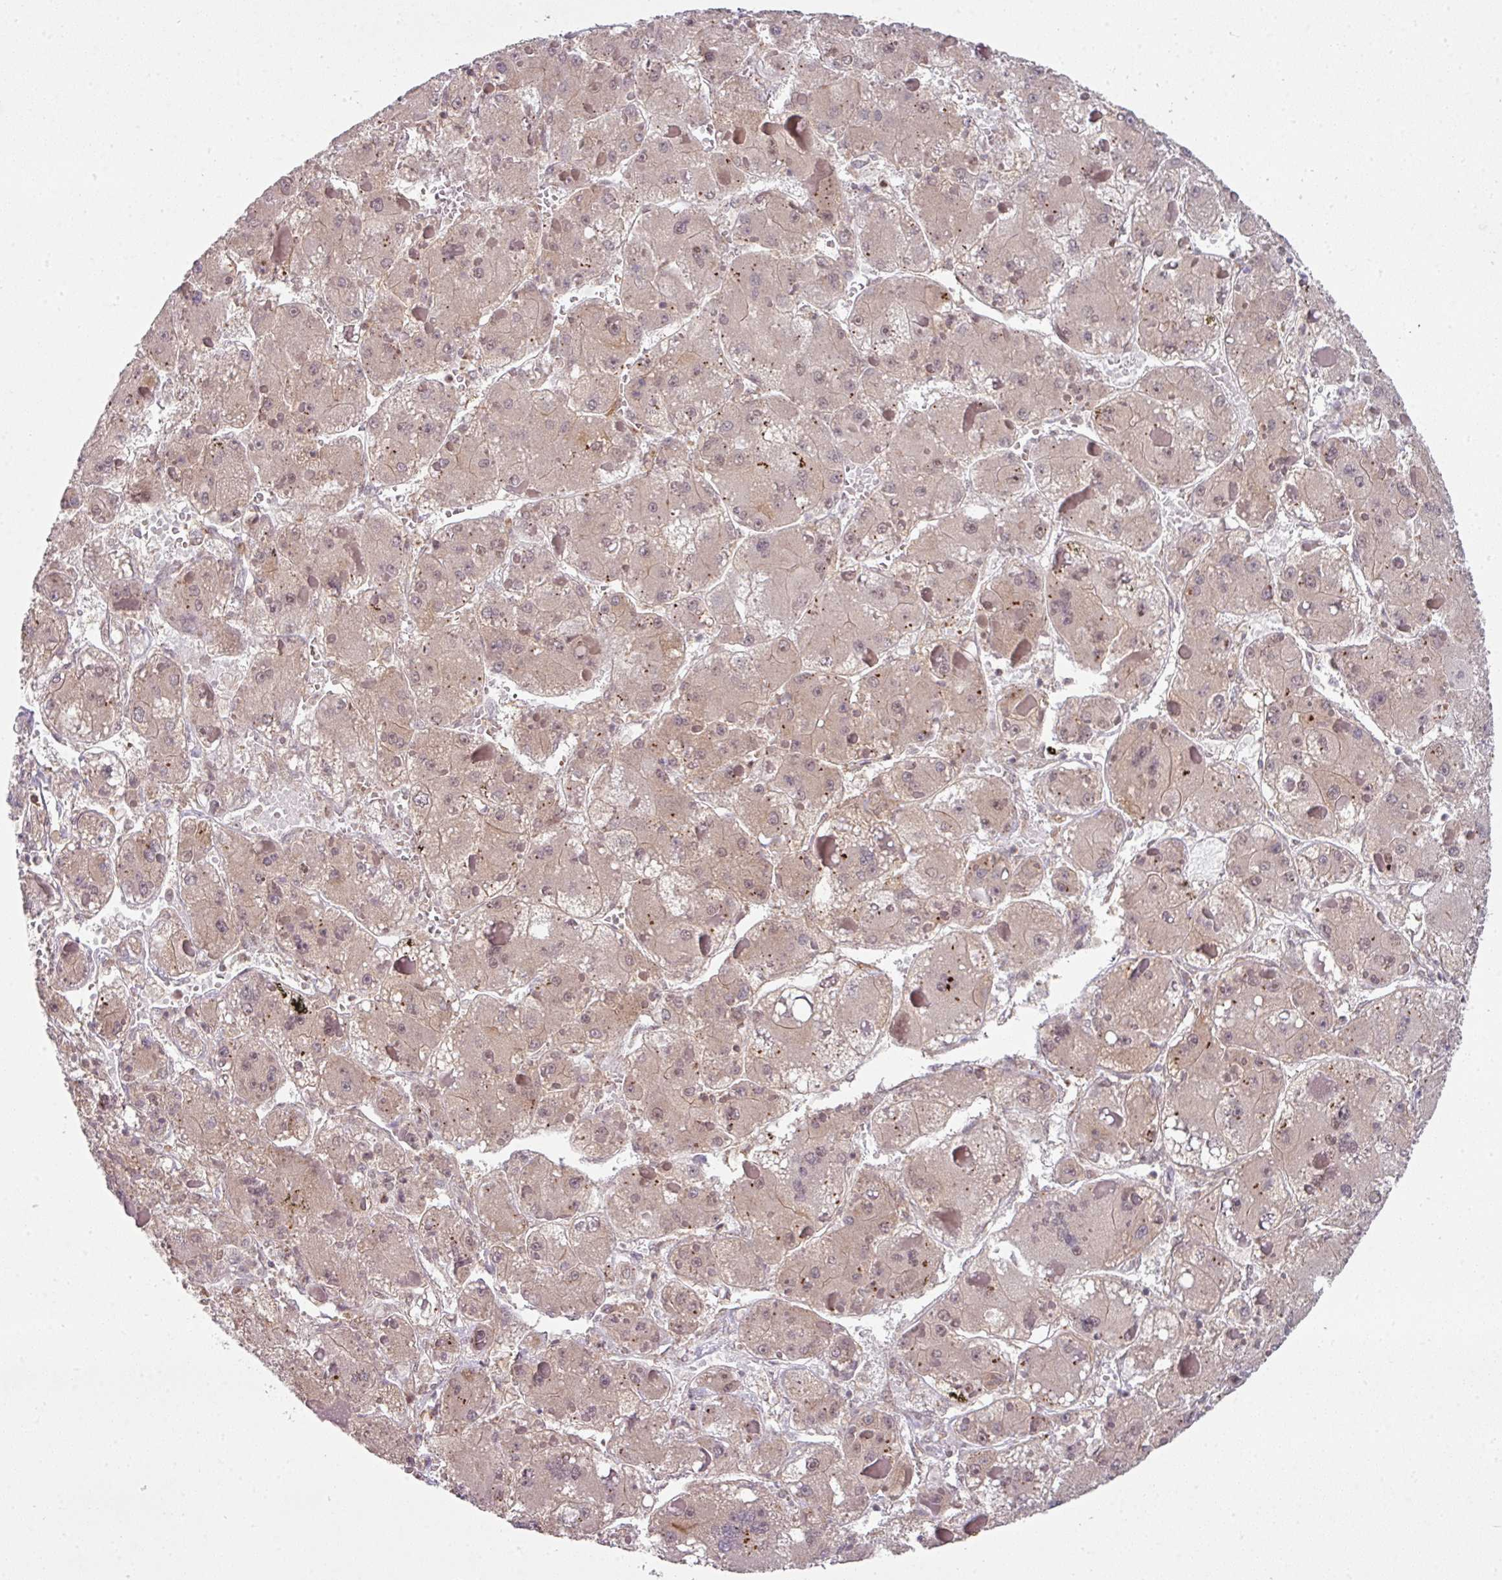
{"staining": {"intensity": "weak", "quantity": ">75%", "location": "nuclear"}, "tissue": "liver cancer", "cell_type": "Tumor cells", "image_type": "cancer", "snomed": [{"axis": "morphology", "description": "Carcinoma, Hepatocellular, NOS"}, {"axis": "topography", "description": "Liver"}], "caption": "Brown immunohistochemical staining in human liver cancer (hepatocellular carcinoma) reveals weak nuclear staining in about >75% of tumor cells.", "gene": "CAMLG", "patient": {"sex": "female", "age": 73}}